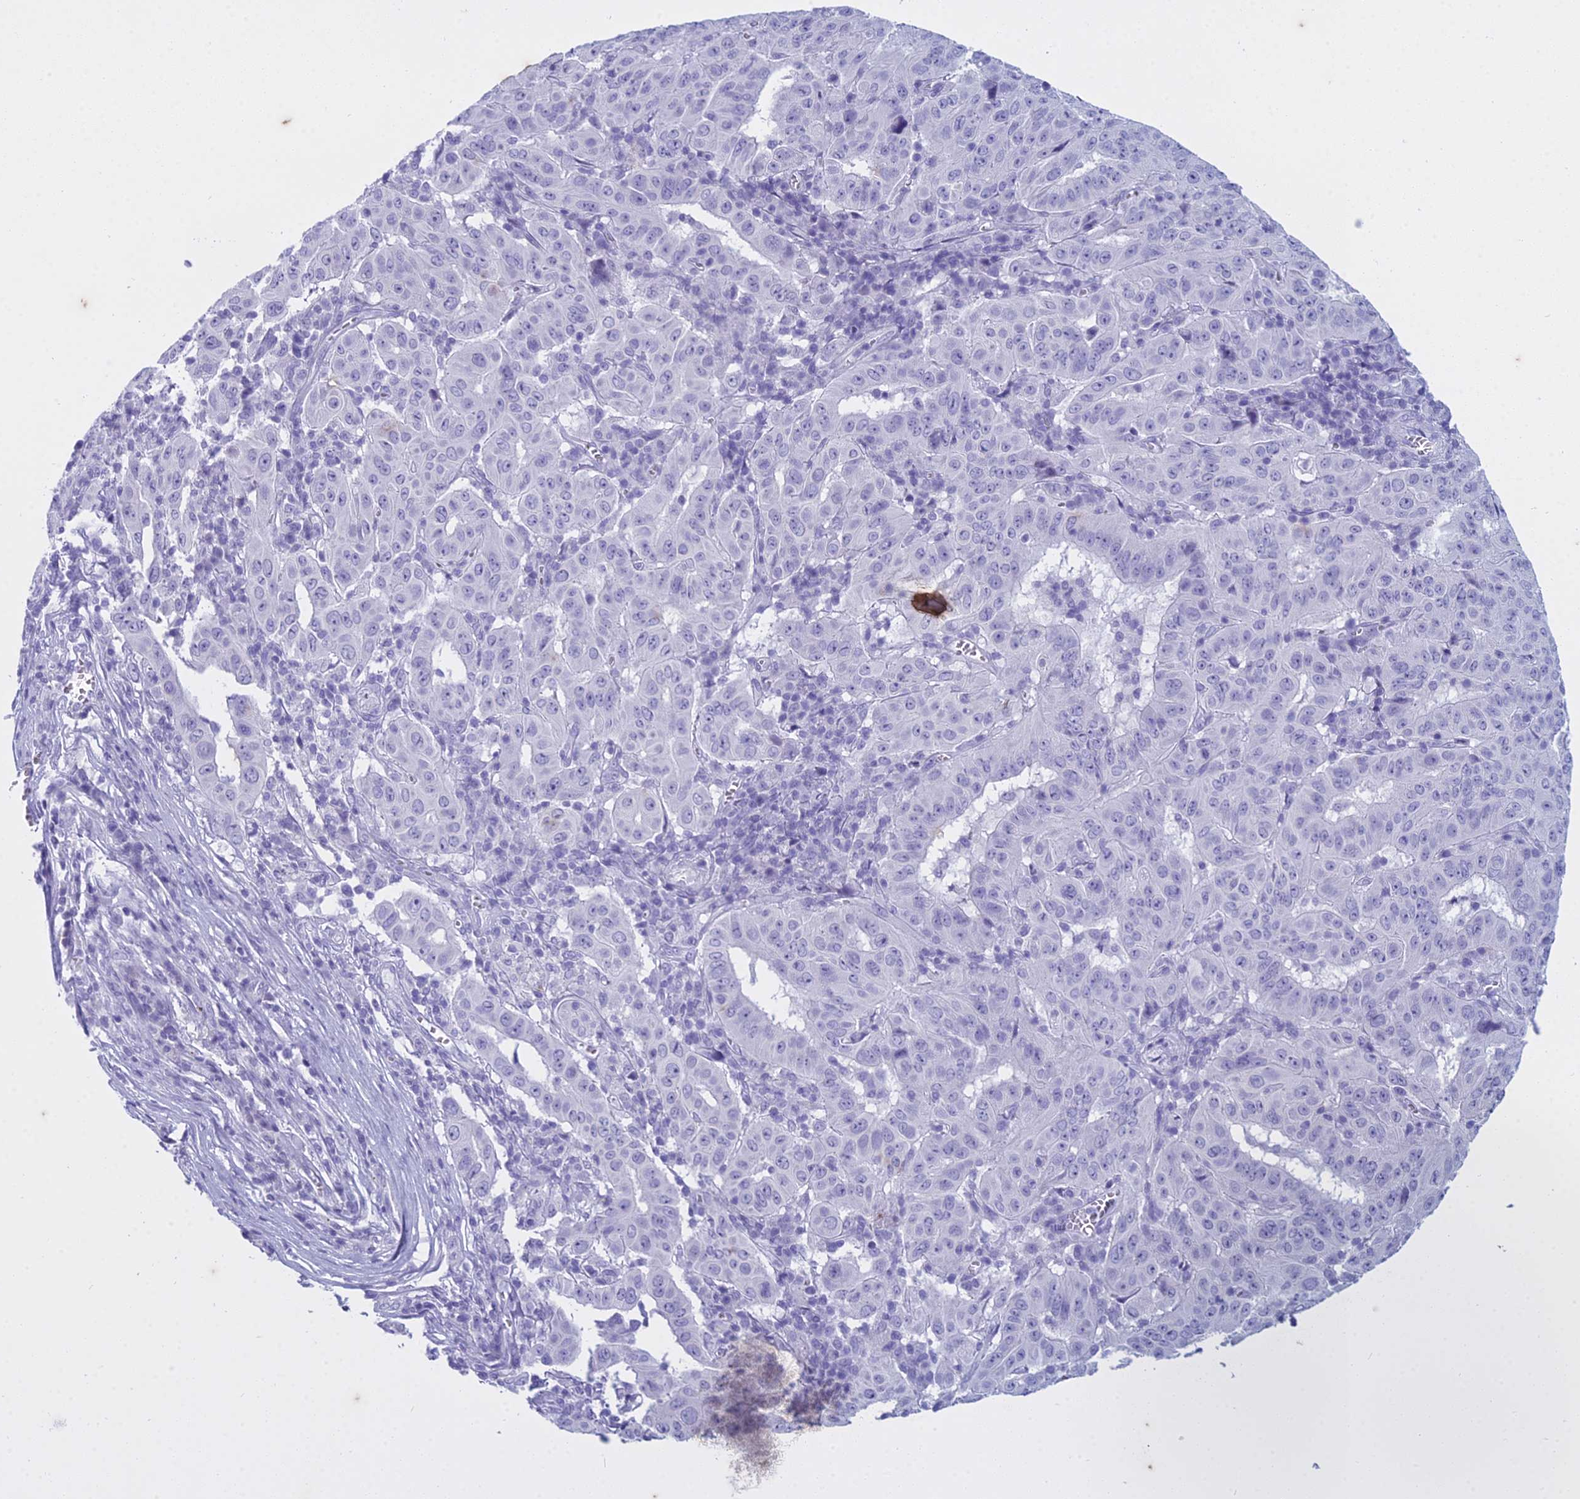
{"staining": {"intensity": "negative", "quantity": "none", "location": "none"}, "tissue": "pancreatic cancer", "cell_type": "Tumor cells", "image_type": "cancer", "snomed": [{"axis": "morphology", "description": "Adenocarcinoma, NOS"}, {"axis": "topography", "description": "Pancreas"}], "caption": "The image shows no significant staining in tumor cells of adenocarcinoma (pancreatic). (IHC, brightfield microscopy, high magnification).", "gene": "HMGB4", "patient": {"sex": "male", "age": 63}}